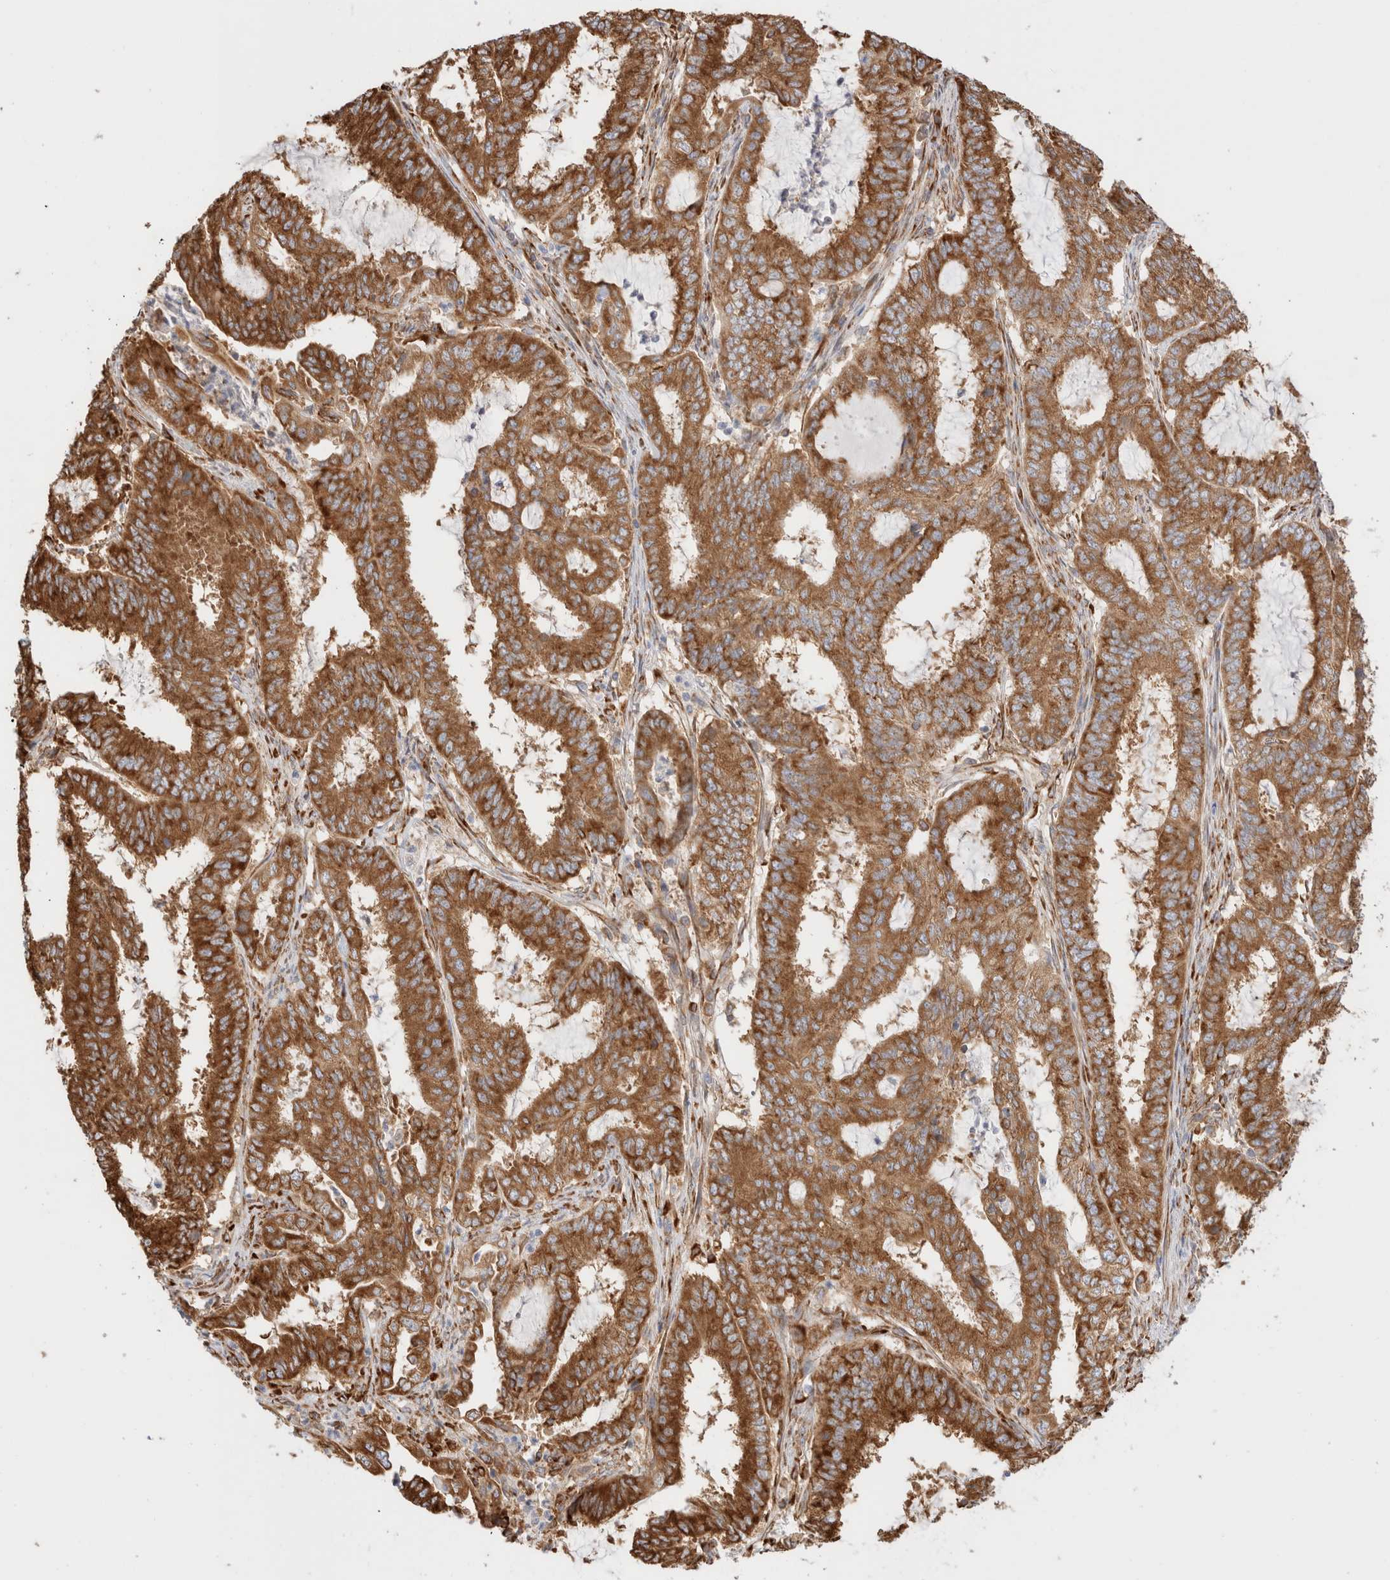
{"staining": {"intensity": "strong", "quantity": ">75%", "location": "cytoplasmic/membranous"}, "tissue": "endometrial cancer", "cell_type": "Tumor cells", "image_type": "cancer", "snomed": [{"axis": "morphology", "description": "Adenocarcinoma, NOS"}, {"axis": "topography", "description": "Endometrium"}], "caption": "Protein expression by immunohistochemistry (IHC) exhibits strong cytoplasmic/membranous positivity in approximately >75% of tumor cells in adenocarcinoma (endometrial).", "gene": "ZC2HC1A", "patient": {"sex": "female", "age": 51}}